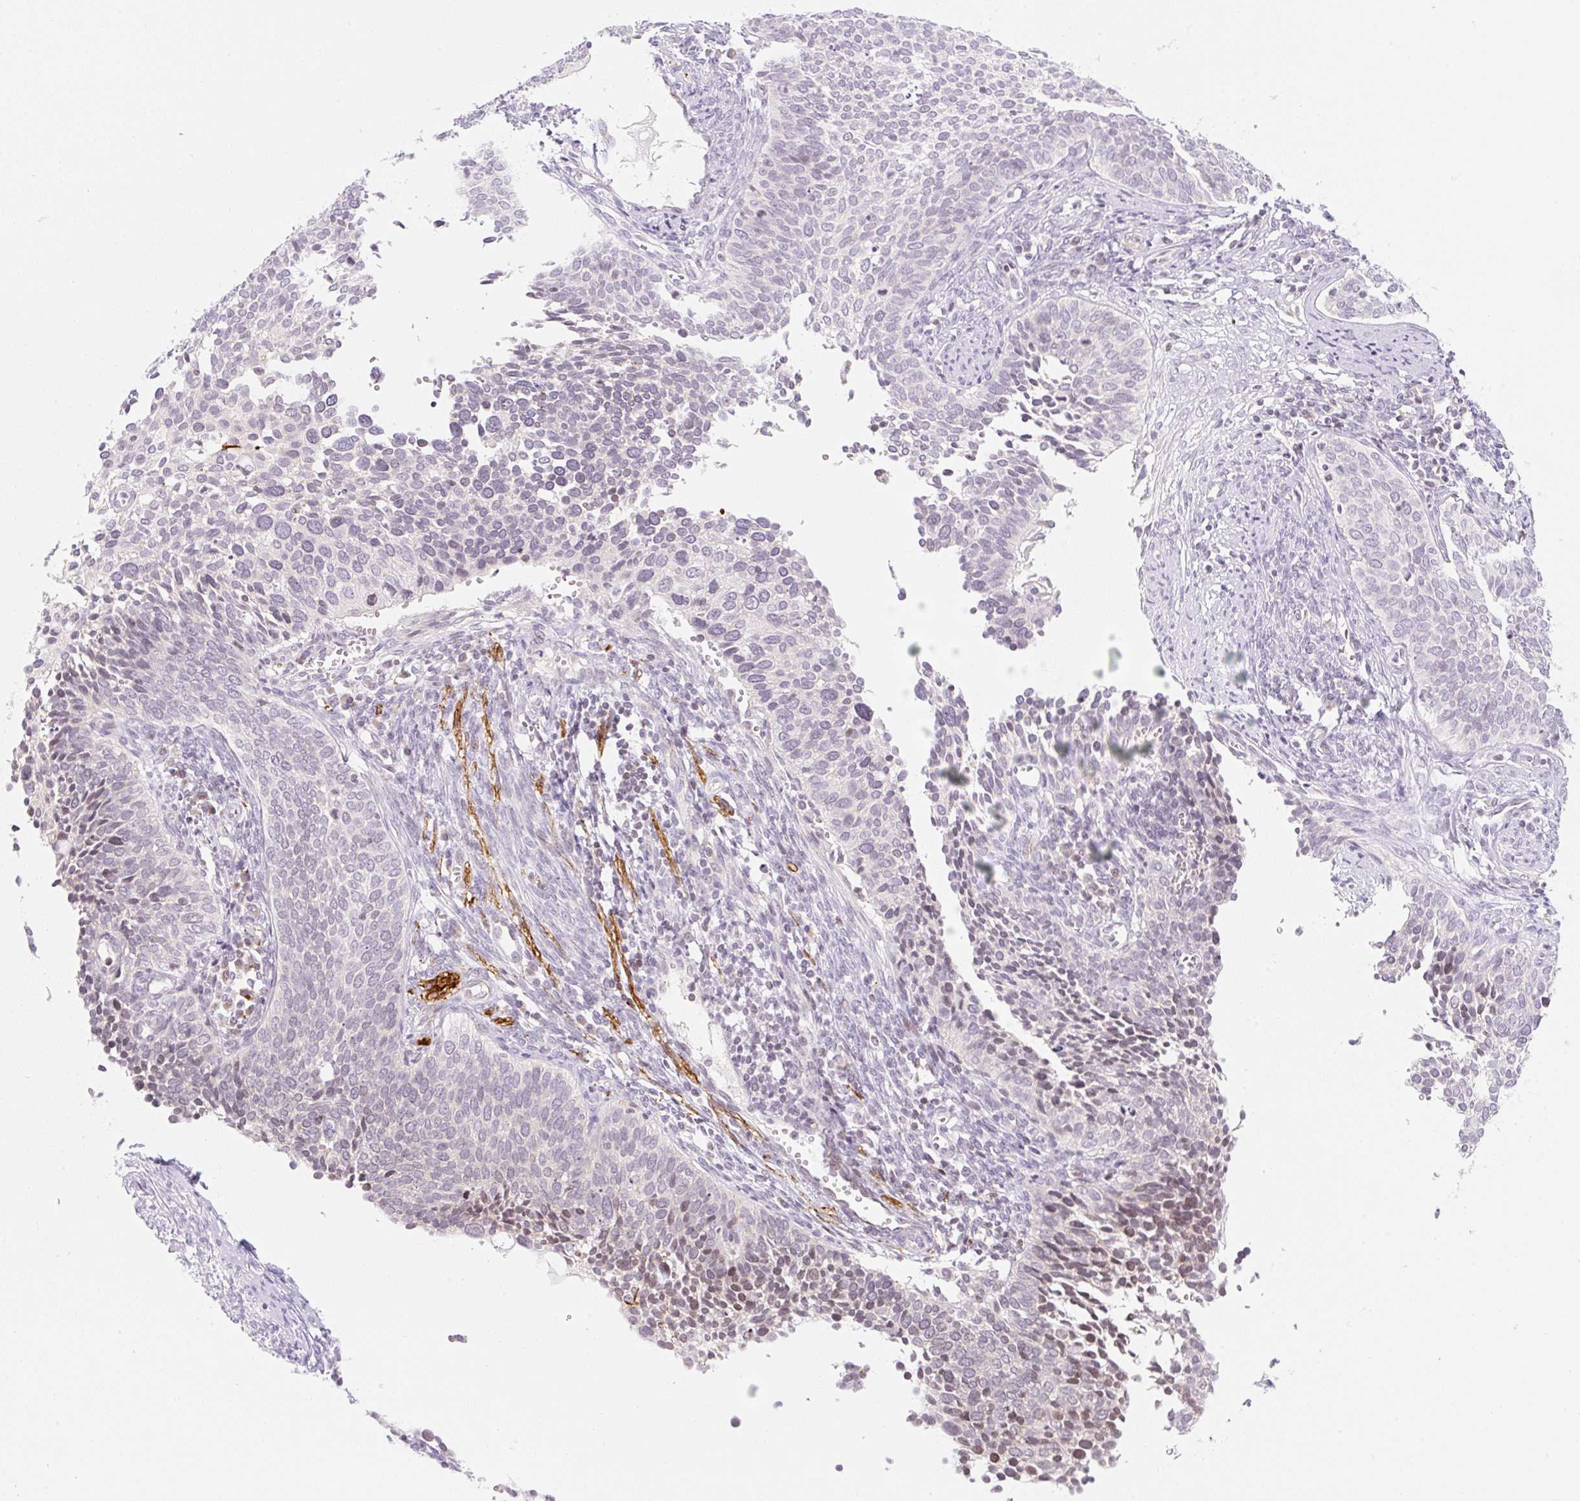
{"staining": {"intensity": "negative", "quantity": "none", "location": "none"}, "tissue": "cervical cancer", "cell_type": "Tumor cells", "image_type": "cancer", "snomed": [{"axis": "morphology", "description": "Squamous cell carcinoma, NOS"}, {"axis": "topography", "description": "Cervix"}], "caption": "Tumor cells are negative for brown protein staining in cervical cancer. (Stains: DAB (3,3'-diaminobenzidine) immunohistochemistry (IHC) with hematoxylin counter stain, Microscopy: brightfield microscopy at high magnification).", "gene": "CASKIN1", "patient": {"sex": "female", "age": 34}}